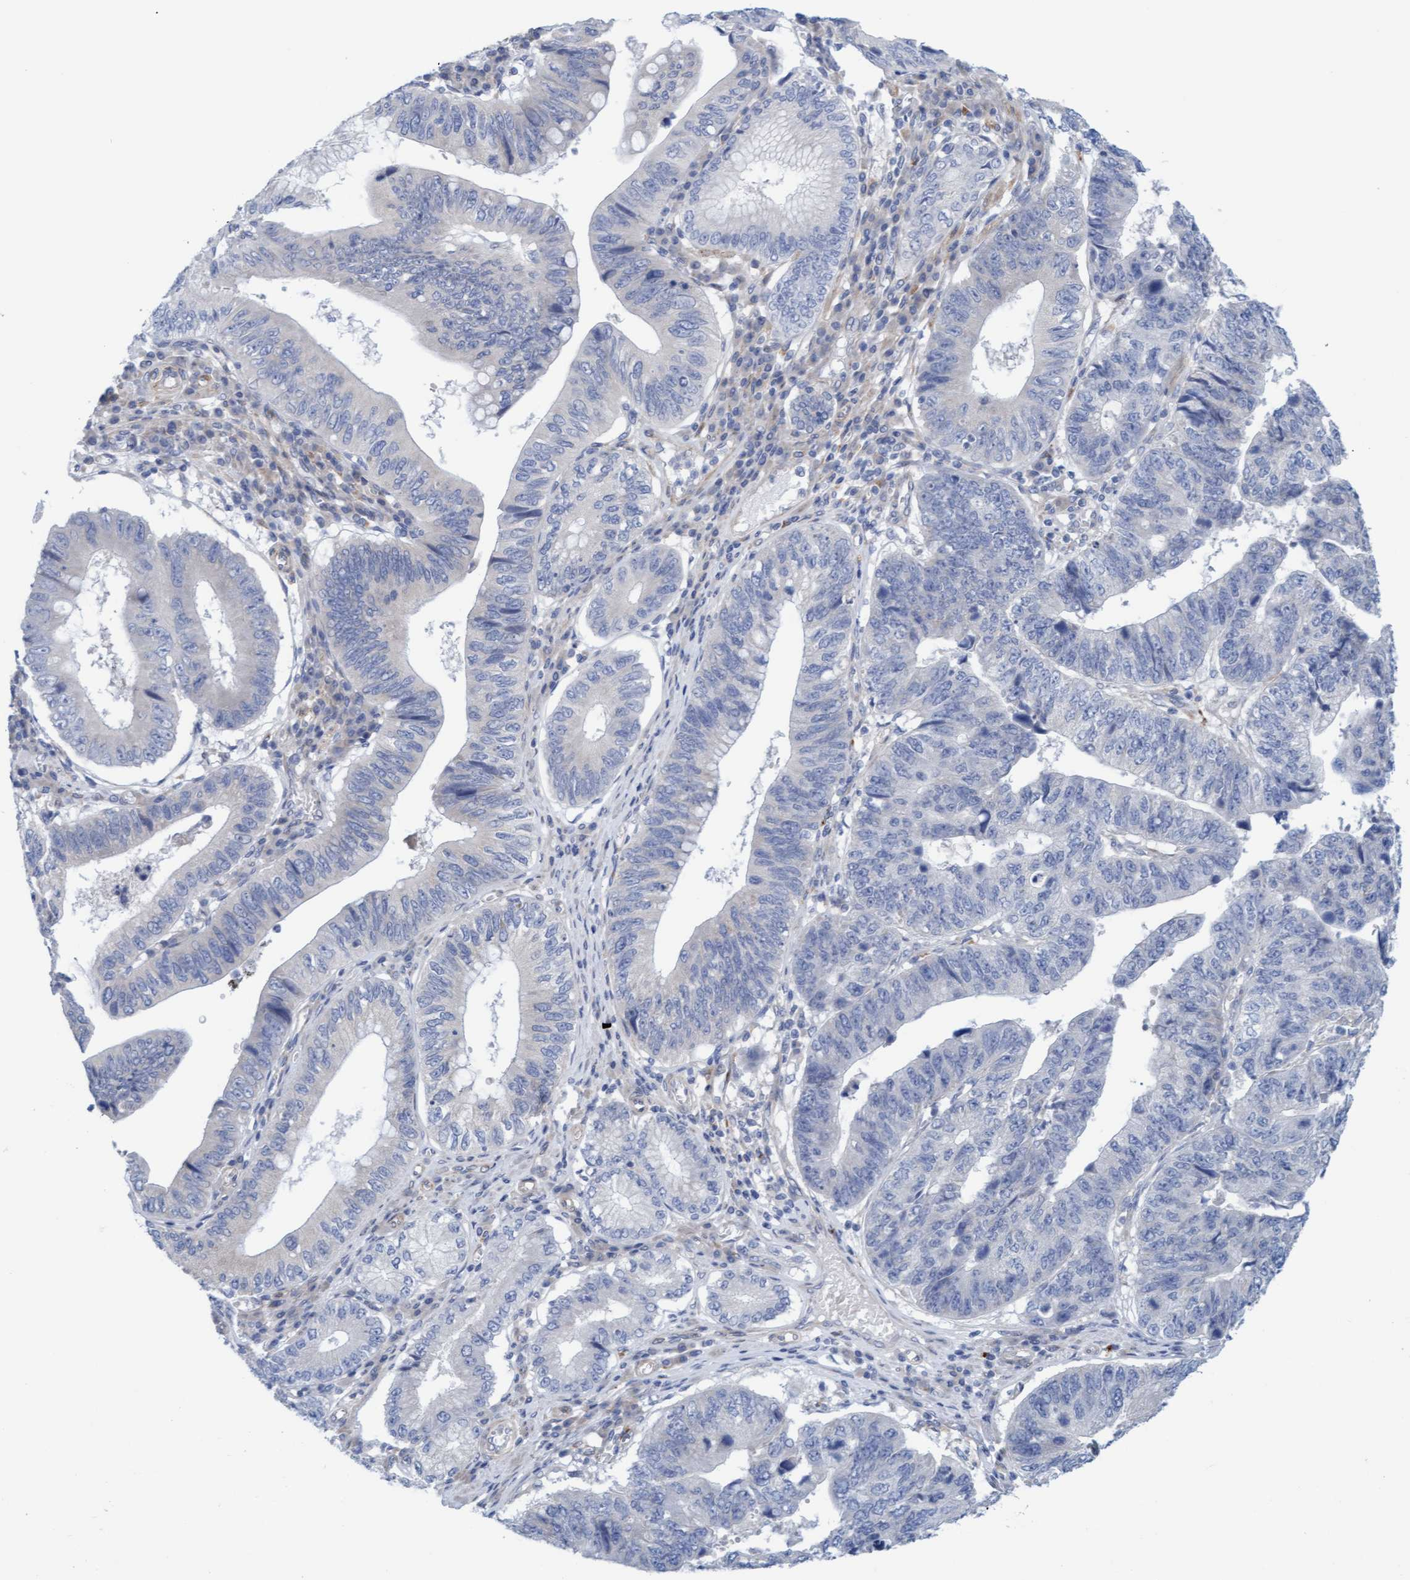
{"staining": {"intensity": "negative", "quantity": "none", "location": "none"}, "tissue": "stomach cancer", "cell_type": "Tumor cells", "image_type": "cancer", "snomed": [{"axis": "morphology", "description": "Adenocarcinoma, NOS"}, {"axis": "topography", "description": "Stomach"}], "caption": "A high-resolution micrograph shows immunohistochemistry (IHC) staining of stomach adenocarcinoma, which demonstrates no significant expression in tumor cells.", "gene": "CDK5RAP3", "patient": {"sex": "male", "age": 59}}